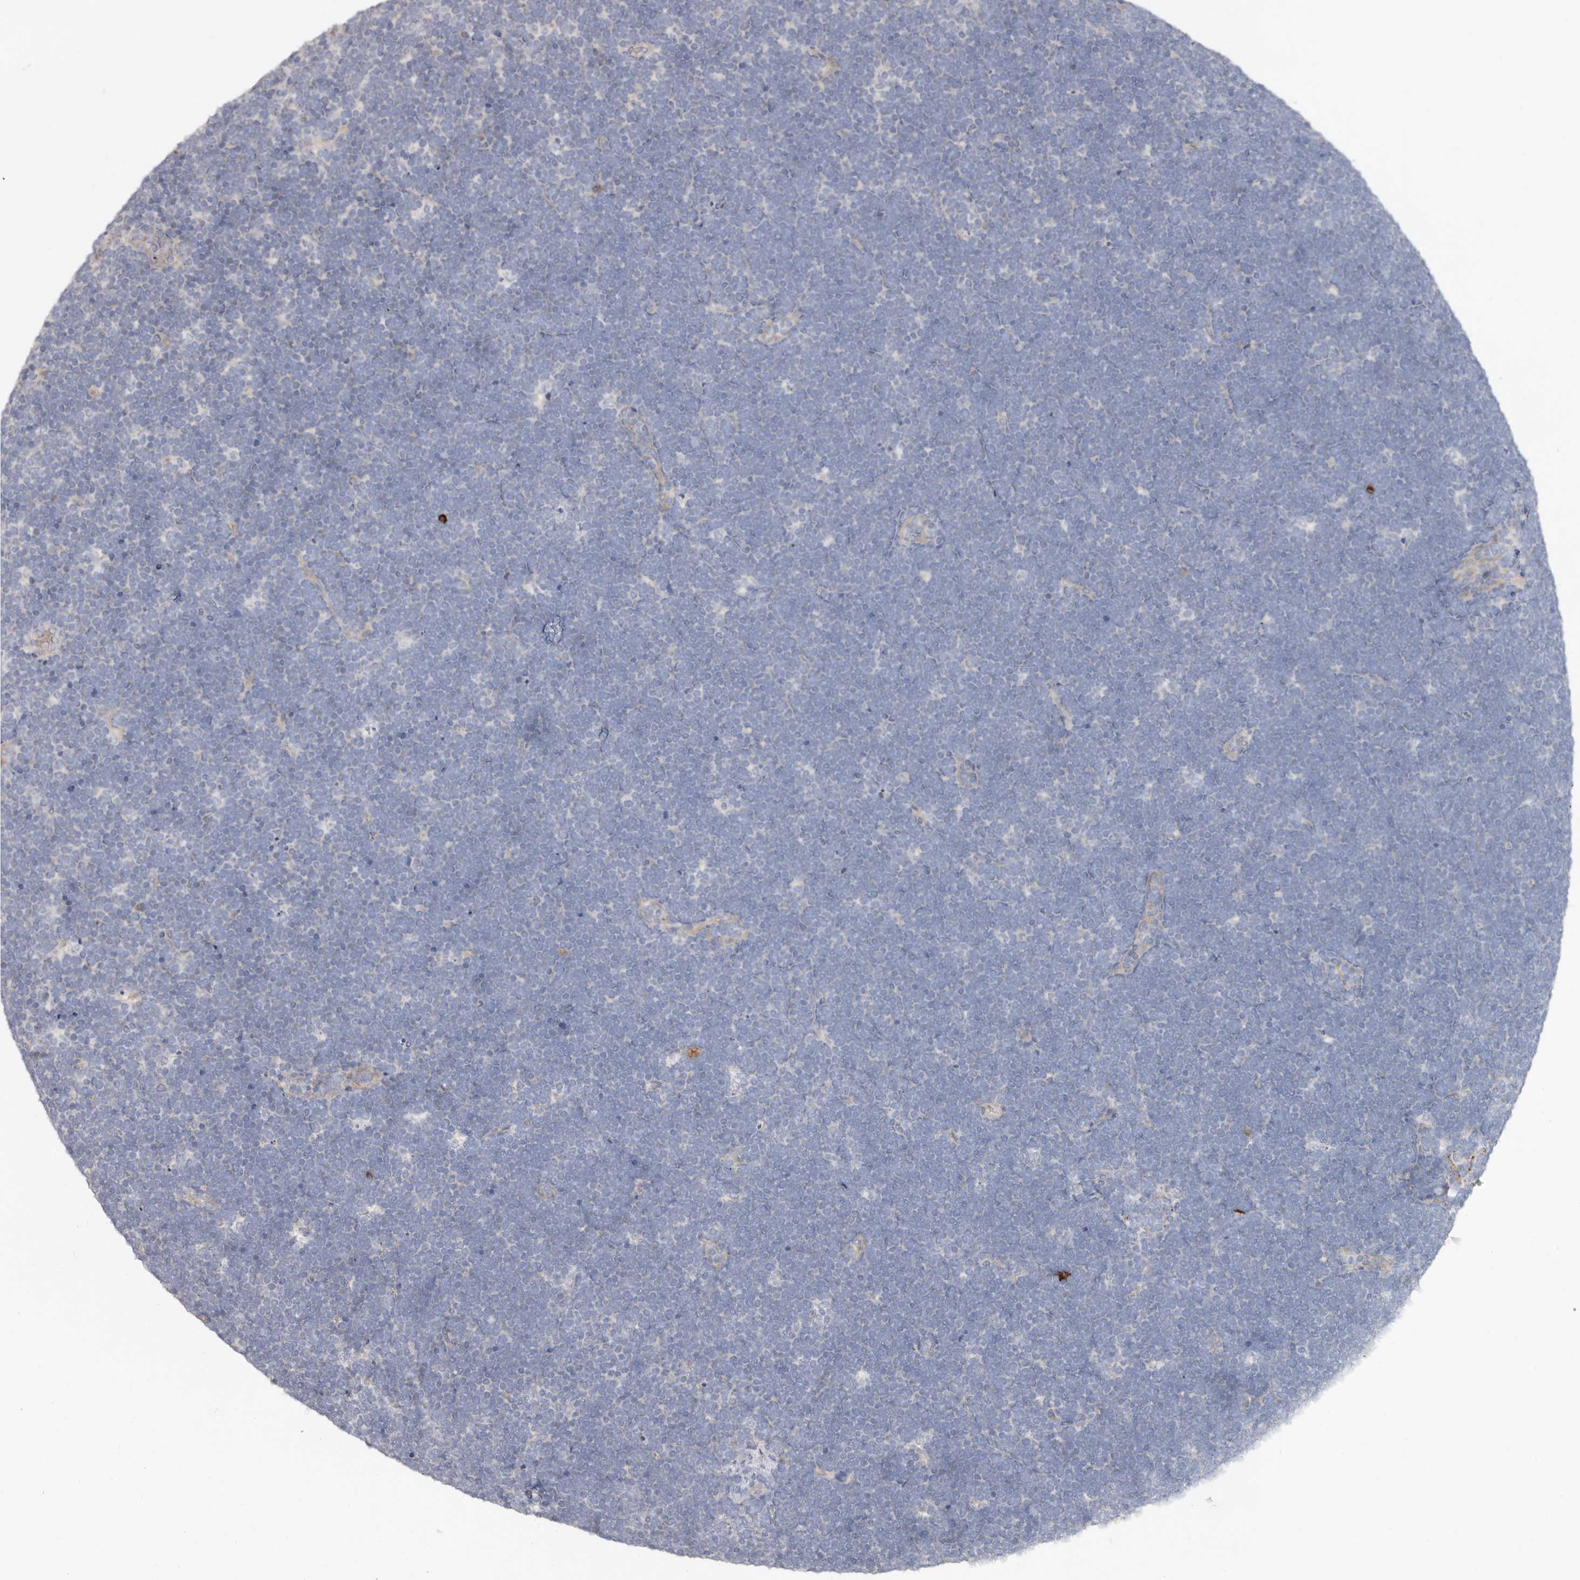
{"staining": {"intensity": "negative", "quantity": "none", "location": "none"}, "tissue": "lymphoma", "cell_type": "Tumor cells", "image_type": "cancer", "snomed": [{"axis": "morphology", "description": "Malignant lymphoma, non-Hodgkin's type, High grade"}, {"axis": "topography", "description": "Lymph node"}], "caption": "Immunohistochemical staining of lymphoma shows no significant expression in tumor cells.", "gene": "SPTA1", "patient": {"sex": "male", "age": 13}}